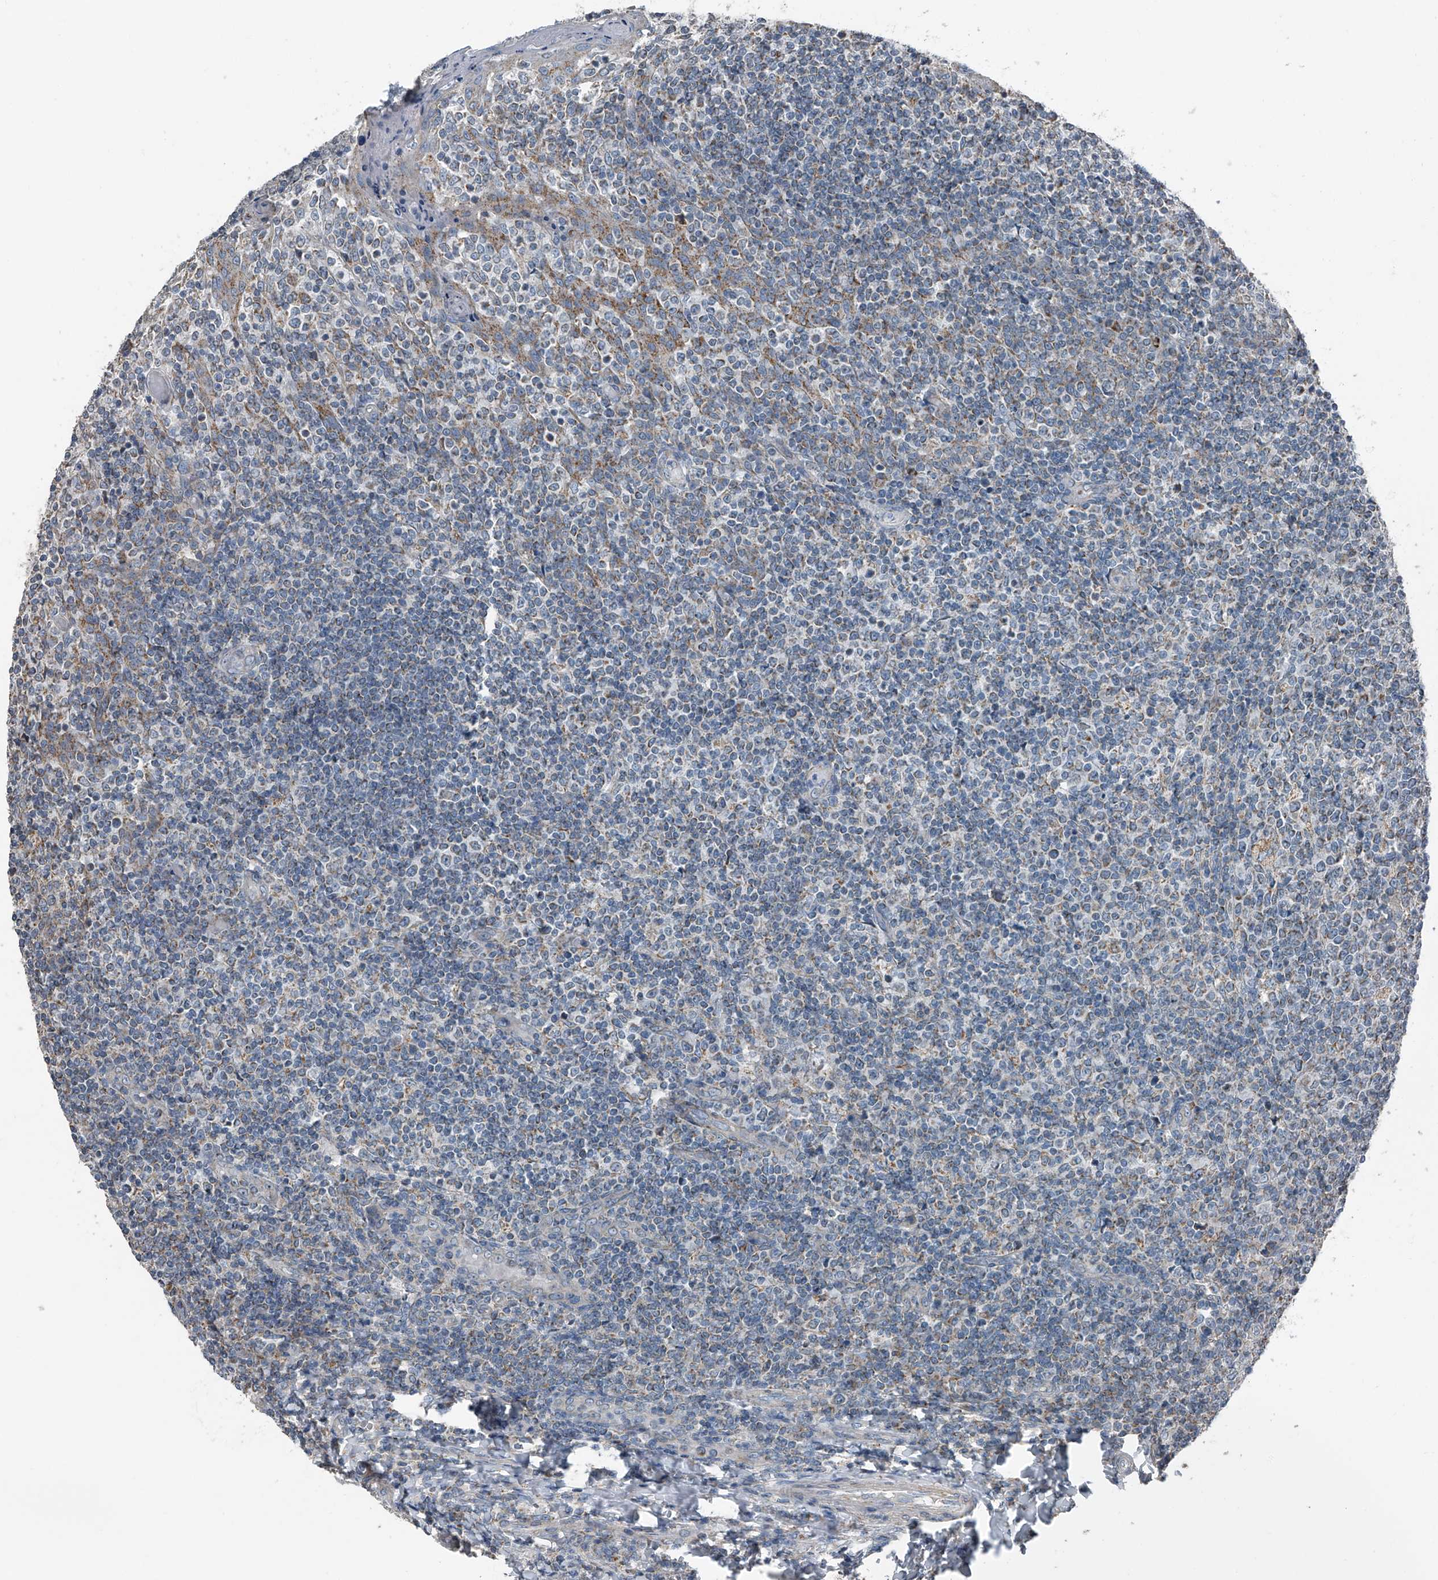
{"staining": {"intensity": "weak", "quantity": "25%-75%", "location": "cytoplasmic/membranous"}, "tissue": "tonsil", "cell_type": "Germinal center cells", "image_type": "normal", "snomed": [{"axis": "morphology", "description": "Normal tissue, NOS"}, {"axis": "topography", "description": "Tonsil"}], "caption": "Weak cytoplasmic/membranous staining is present in approximately 25%-75% of germinal center cells in unremarkable tonsil.", "gene": "CHRNA7", "patient": {"sex": "female", "age": 19}}